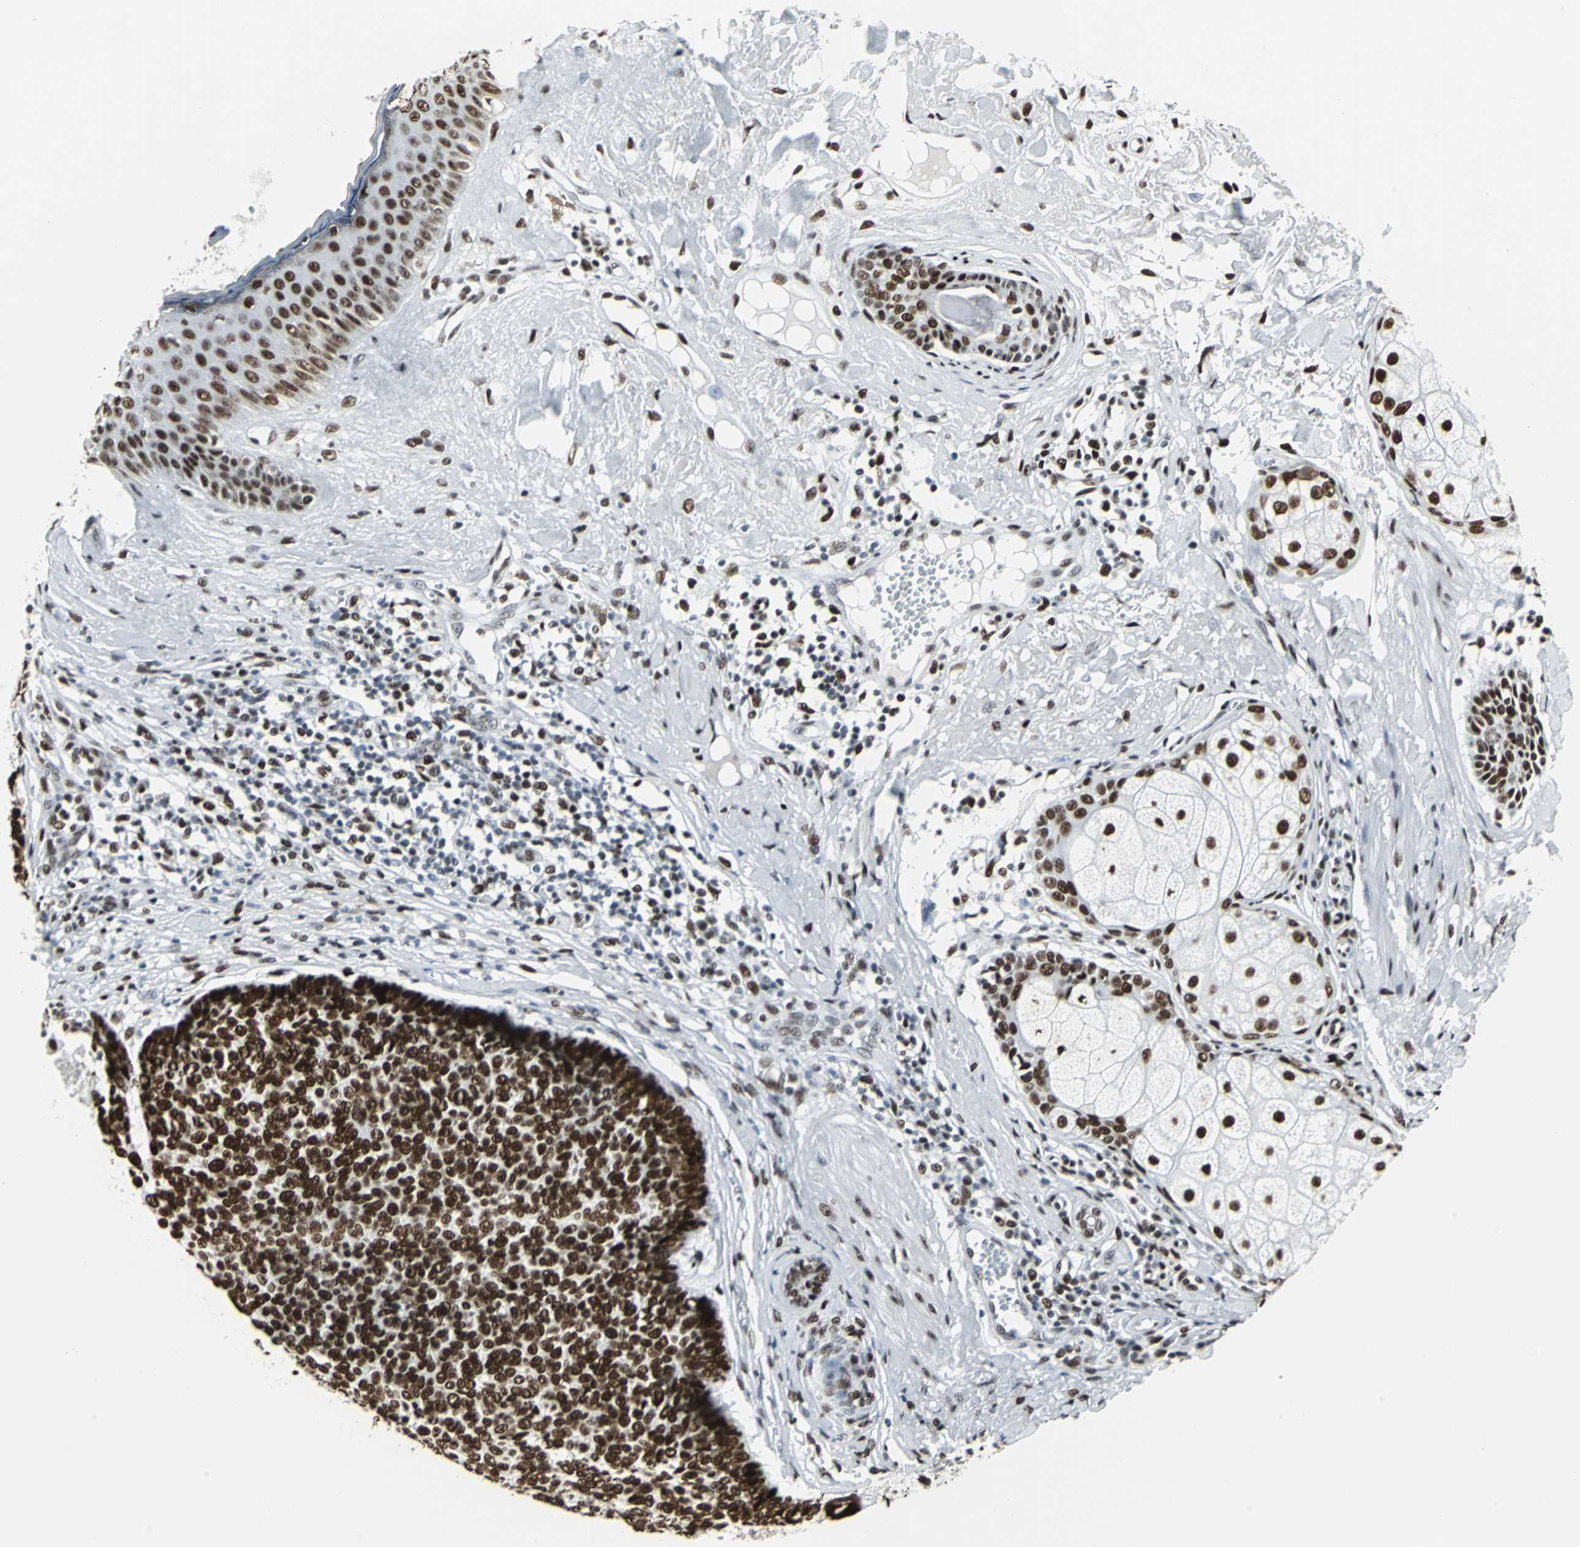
{"staining": {"intensity": "strong", "quantity": ">75%", "location": "nuclear"}, "tissue": "skin cancer", "cell_type": "Tumor cells", "image_type": "cancer", "snomed": [{"axis": "morphology", "description": "Basal cell carcinoma"}, {"axis": "topography", "description": "Skin"}], "caption": "The histopathology image reveals immunohistochemical staining of skin cancer. There is strong nuclear staining is present in approximately >75% of tumor cells. (DAB (3,3'-diaminobenzidine) = brown stain, brightfield microscopy at high magnification).", "gene": "HDAC2", "patient": {"sex": "male", "age": 84}}